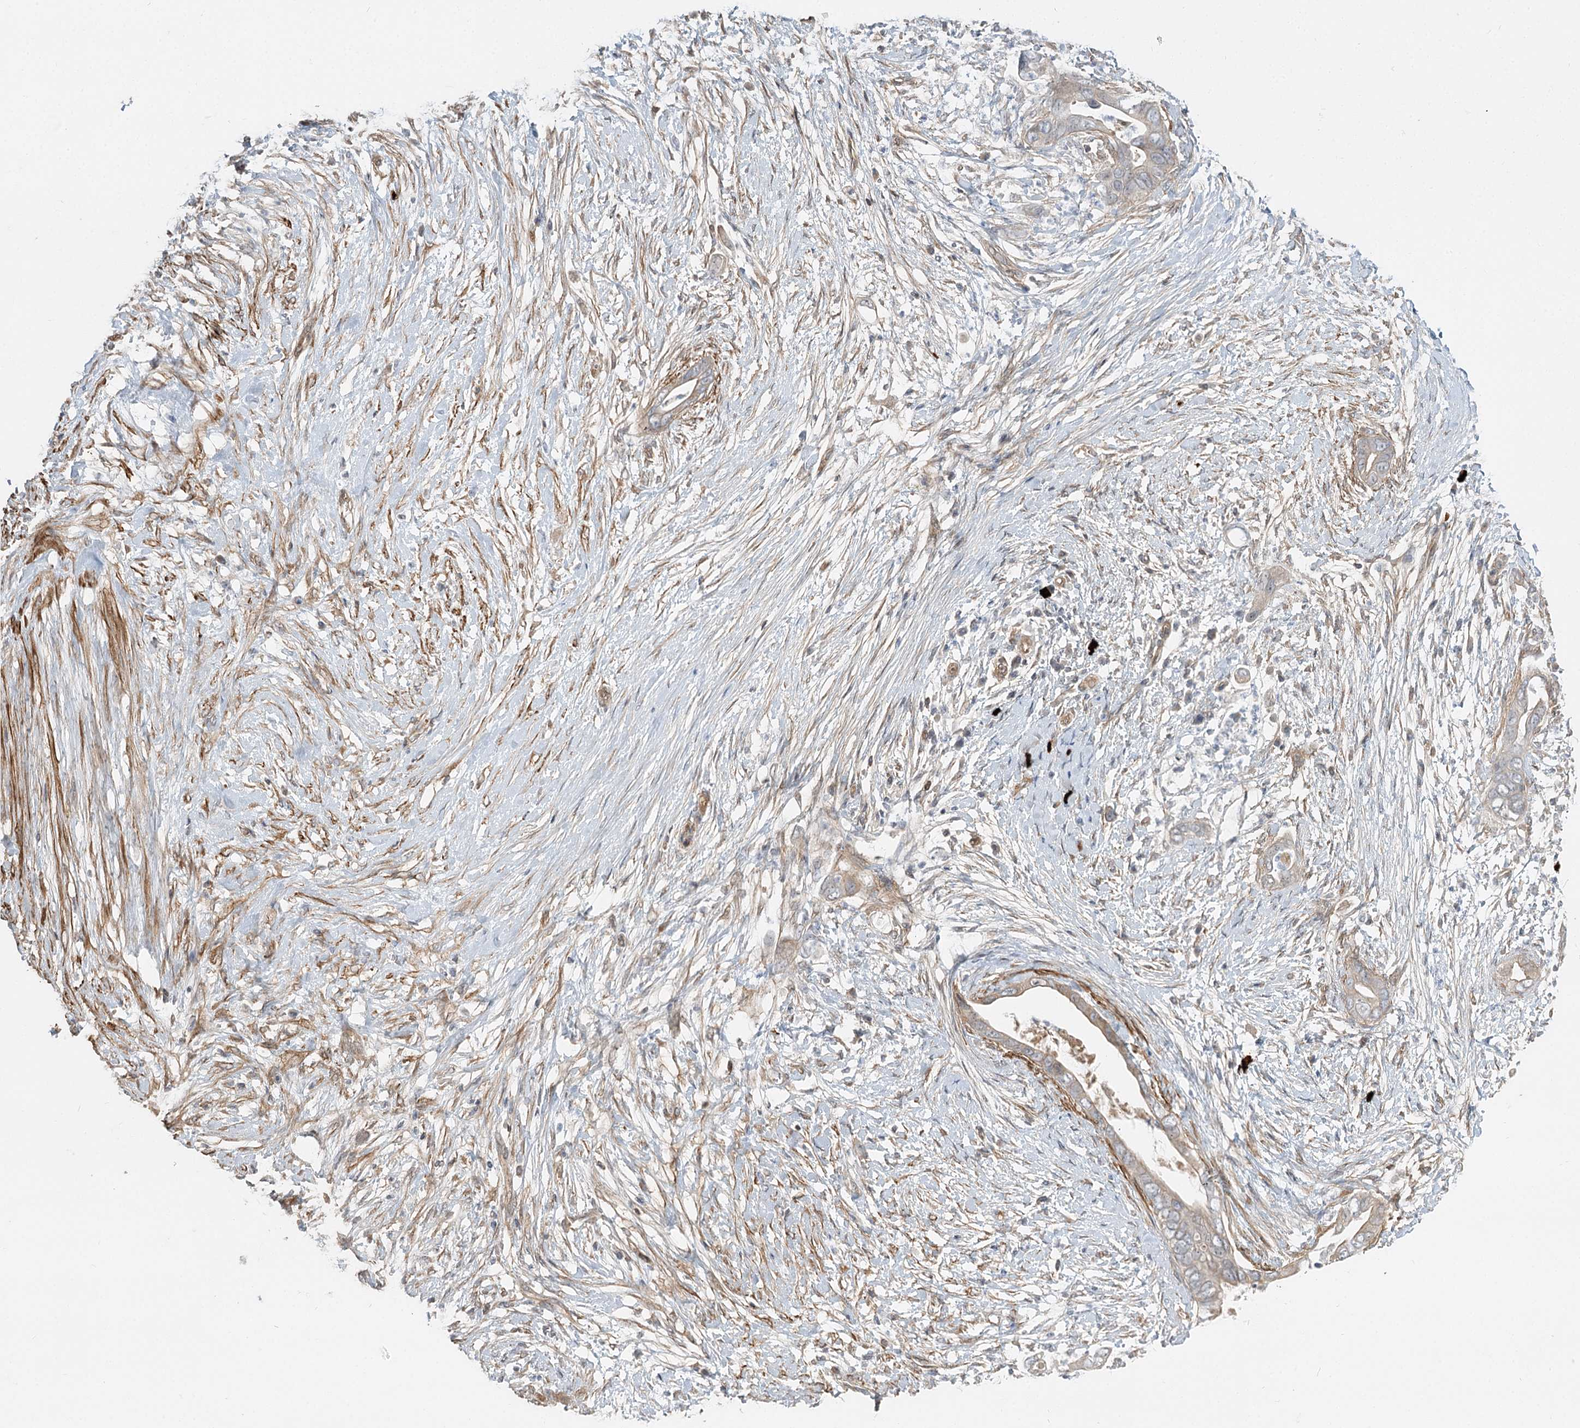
{"staining": {"intensity": "weak", "quantity": "<25%", "location": "cytoplasmic/membranous"}, "tissue": "pancreatic cancer", "cell_type": "Tumor cells", "image_type": "cancer", "snomed": [{"axis": "morphology", "description": "Adenocarcinoma, NOS"}, {"axis": "topography", "description": "Pancreas"}], "caption": "Human pancreatic adenocarcinoma stained for a protein using immunohistochemistry reveals no positivity in tumor cells.", "gene": "GUCY2C", "patient": {"sex": "male", "age": 75}}